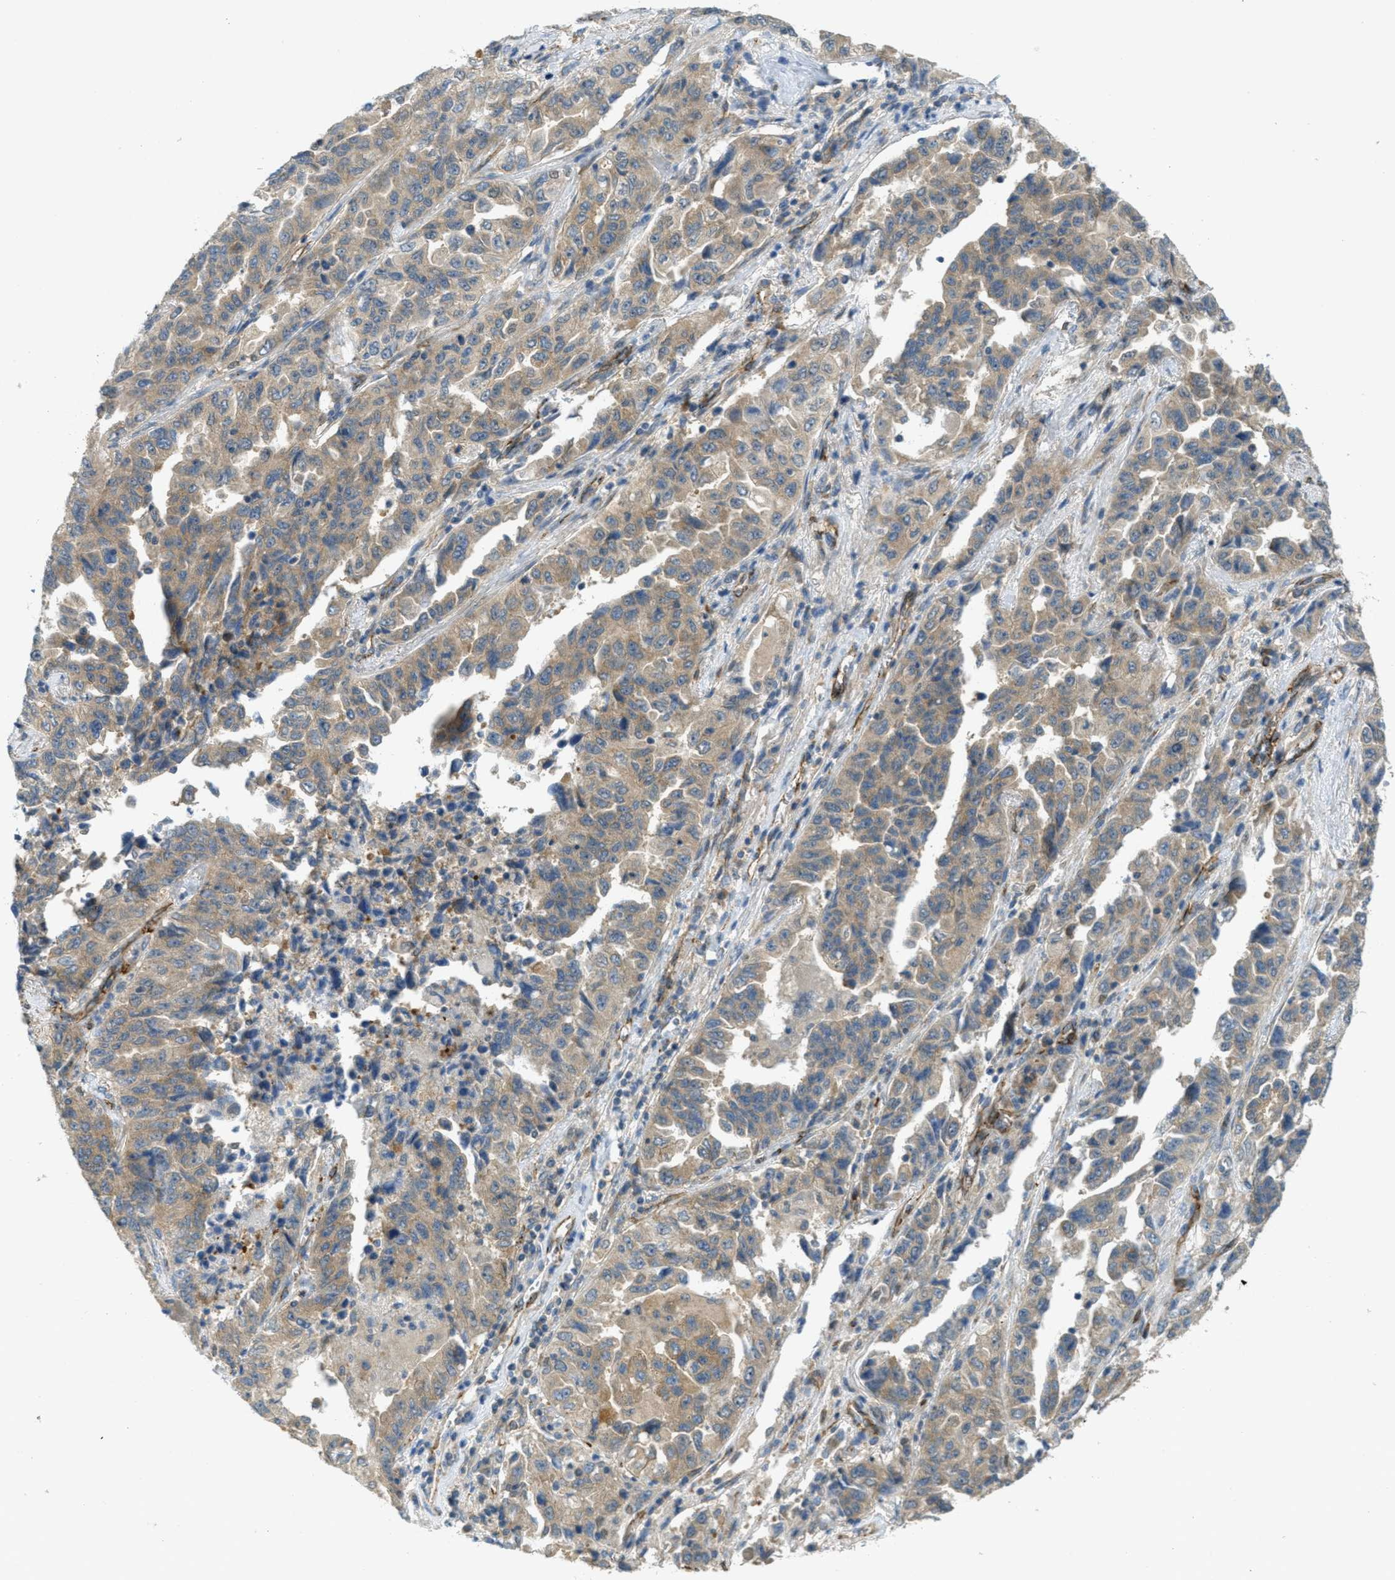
{"staining": {"intensity": "weak", "quantity": ">75%", "location": "cytoplasmic/membranous"}, "tissue": "lung cancer", "cell_type": "Tumor cells", "image_type": "cancer", "snomed": [{"axis": "morphology", "description": "Adenocarcinoma, NOS"}, {"axis": "topography", "description": "Lung"}], "caption": "IHC (DAB) staining of lung cancer (adenocarcinoma) exhibits weak cytoplasmic/membranous protein expression in about >75% of tumor cells.", "gene": "JCAD", "patient": {"sex": "female", "age": 51}}